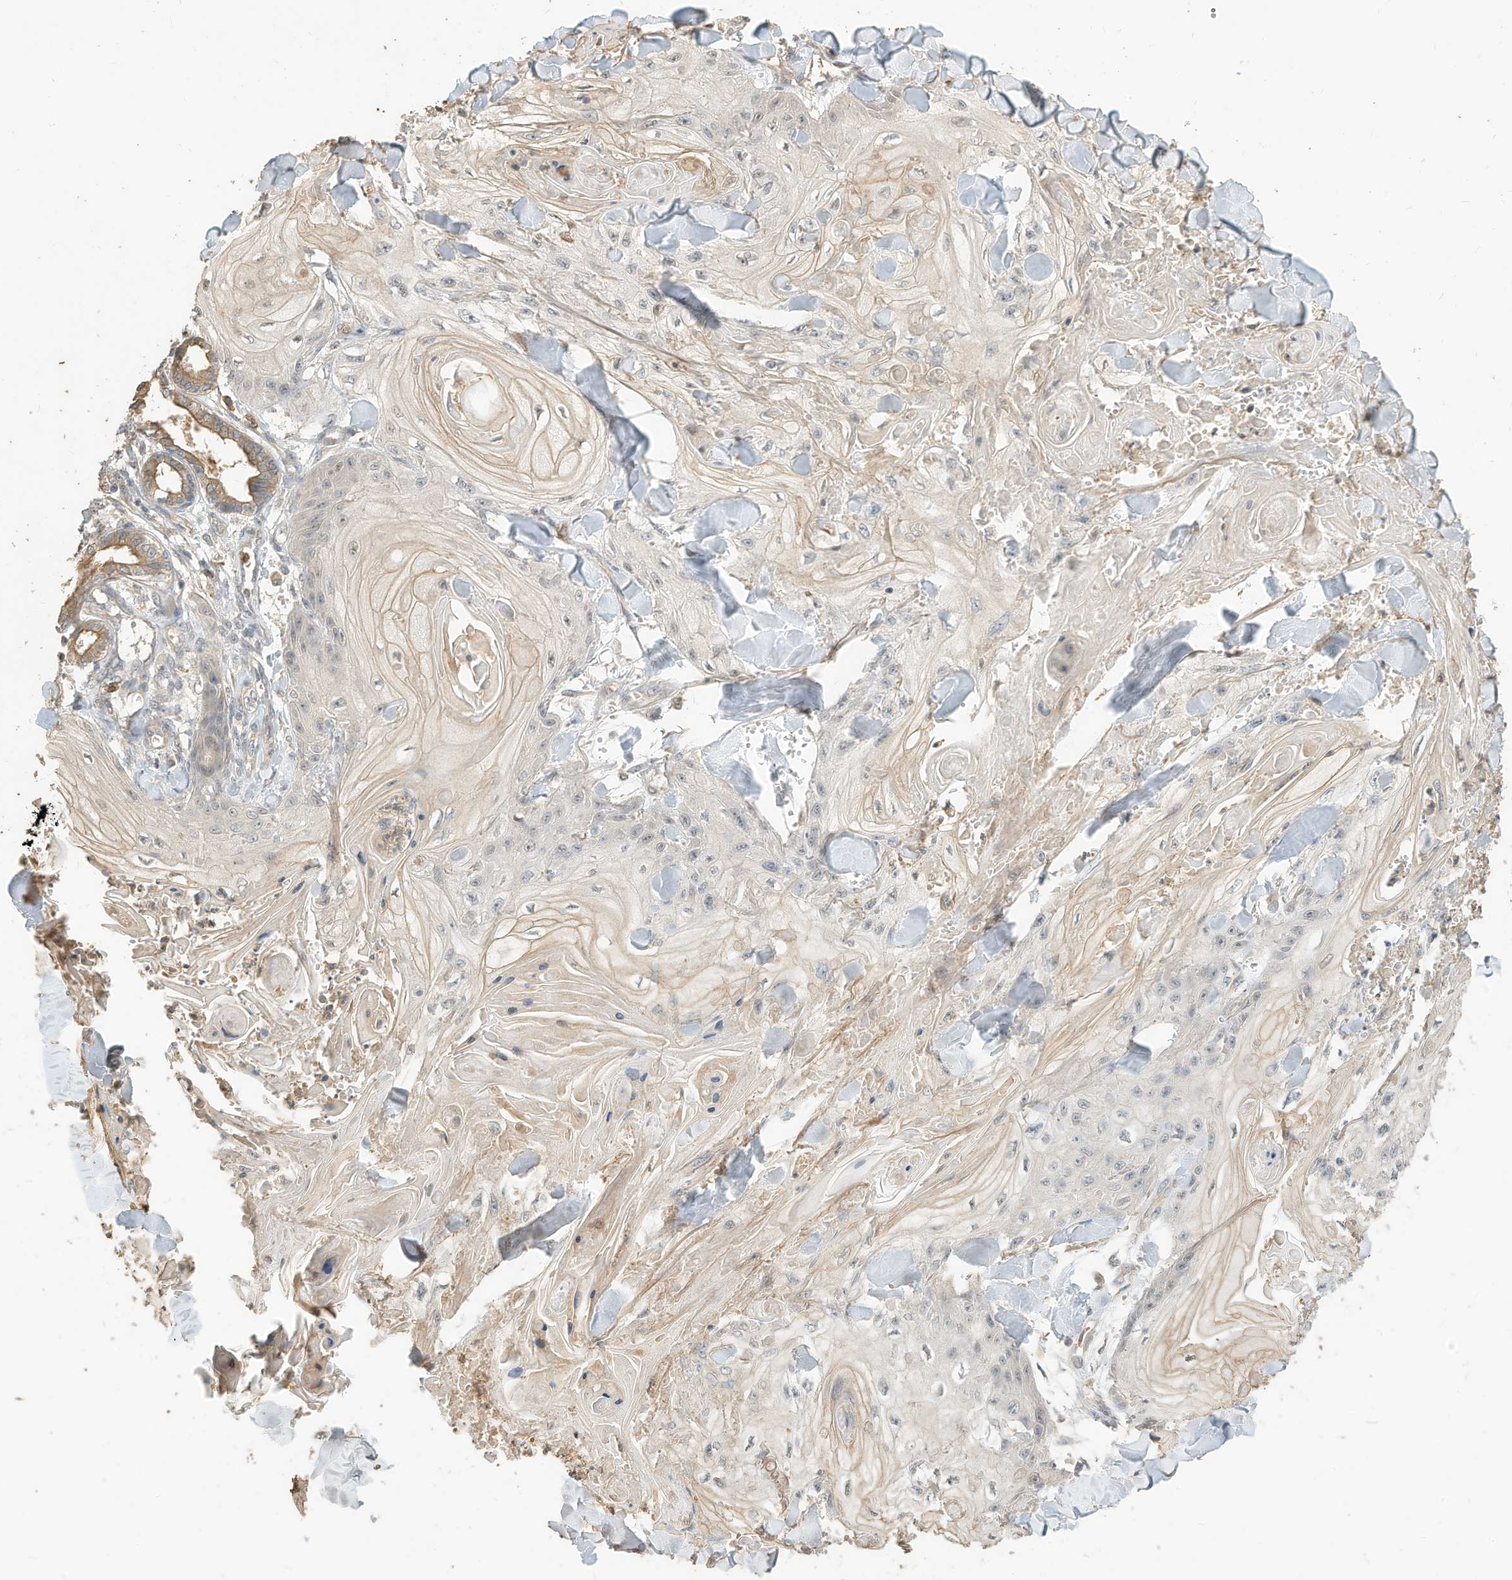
{"staining": {"intensity": "weak", "quantity": "<25%", "location": "nuclear"}, "tissue": "skin cancer", "cell_type": "Tumor cells", "image_type": "cancer", "snomed": [{"axis": "morphology", "description": "Squamous cell carcinoma, NOS"}, {"axis": "topography", "description": "Skin"}], "caption": "IHC image of human skin cancer stained for a protein (brown), which exhibits no positivity in tumor cells.", "gene": "OFD1", "patient": {"sex": "male", "age": 74}}